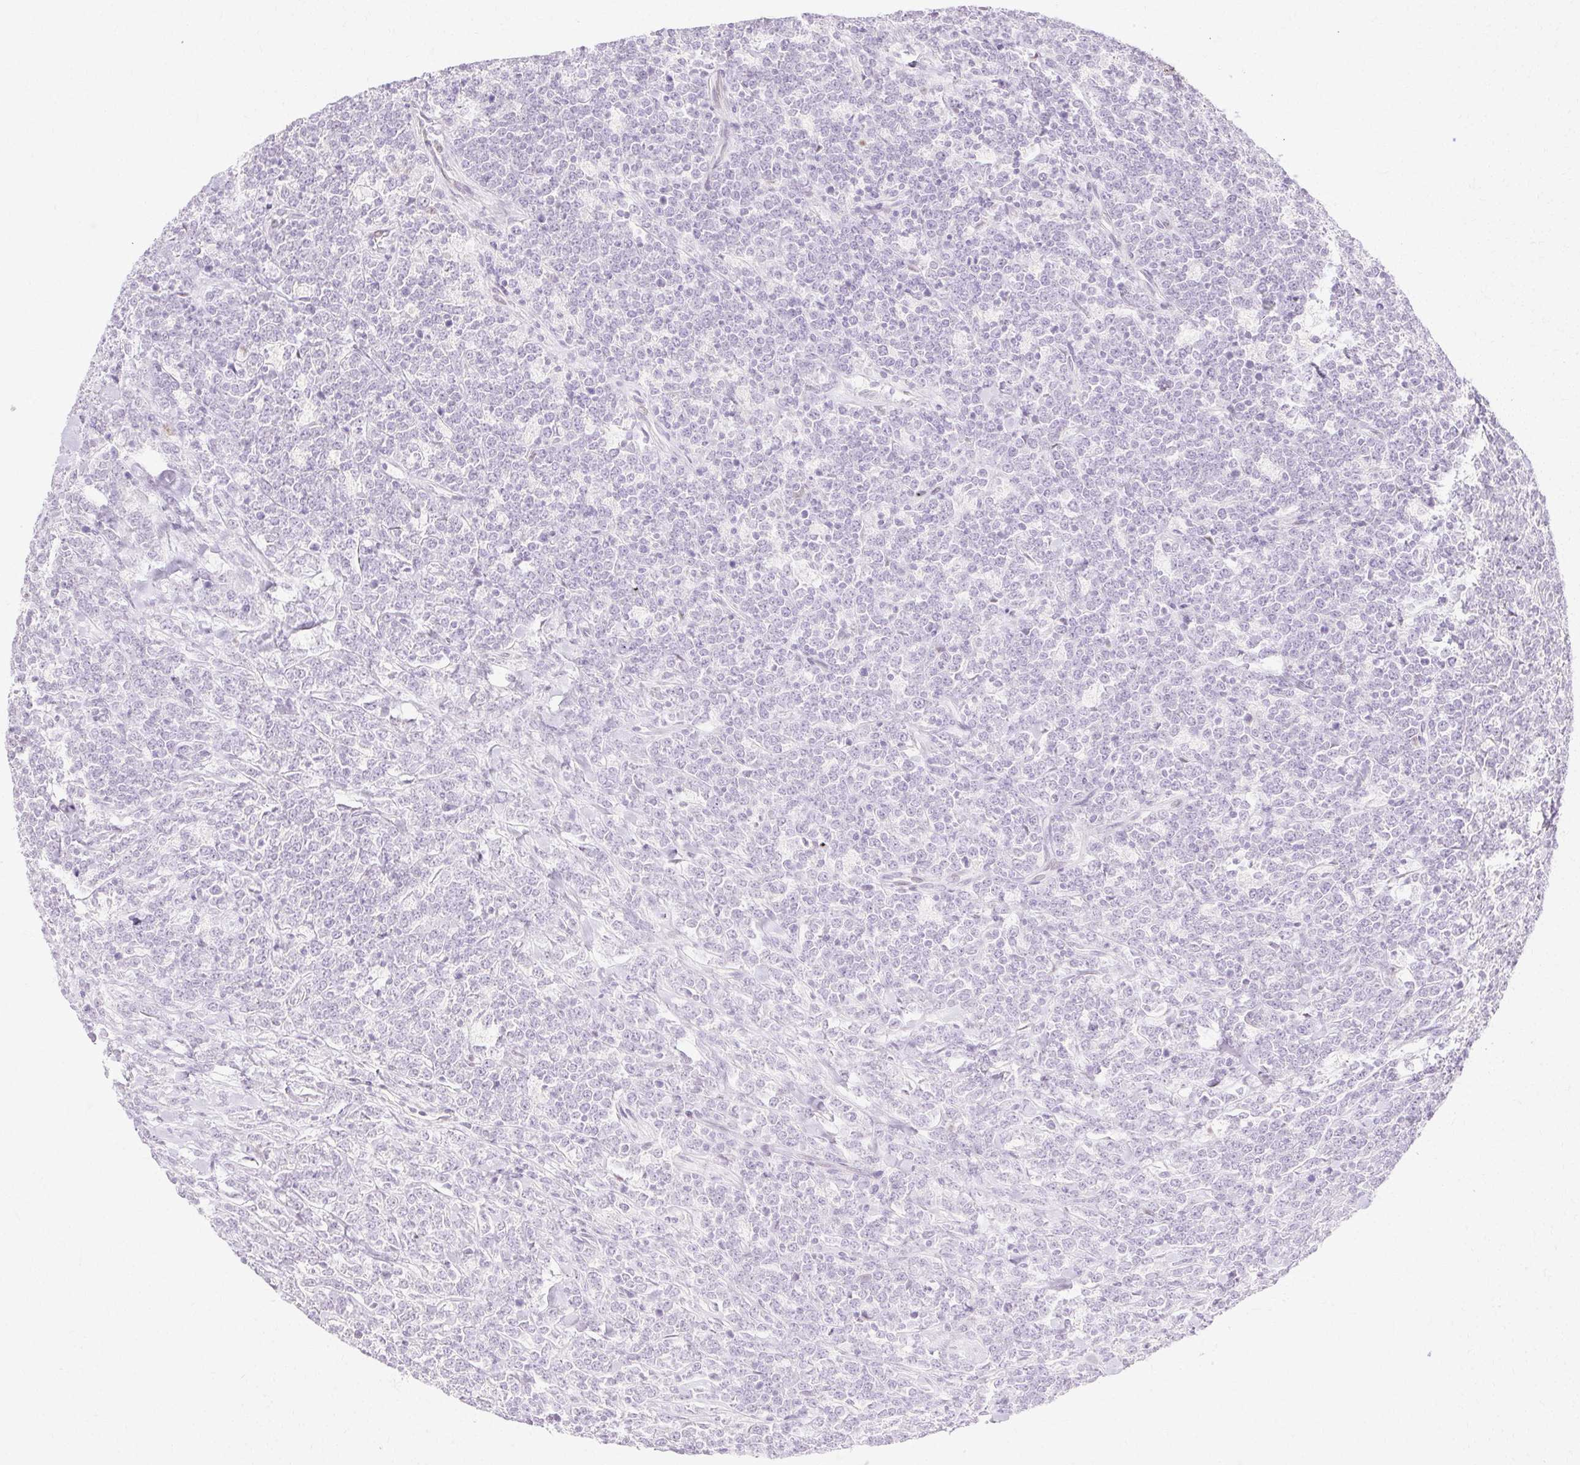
{"staining": {"intensity": "negative", "quantity": "none", "location": "none"}, "tissue": "lymphoma", "cell_type": "Tumor cells", "image_type": "cancer", "snomed": [{"axis": "morphology", "description": "Malignant lymphoma, non-Hodgkin's type, High grade"}, {"axis": "topography", "description": "Small intestine"}], "caption": "Immunohistochemistry (IHC) photomicrograph of human lymphoma stained for a protein (brown), which exhibits no expression in tumor cells.", "gene": "C3orf49", "patient": {"sex": "male", "age": 8}}